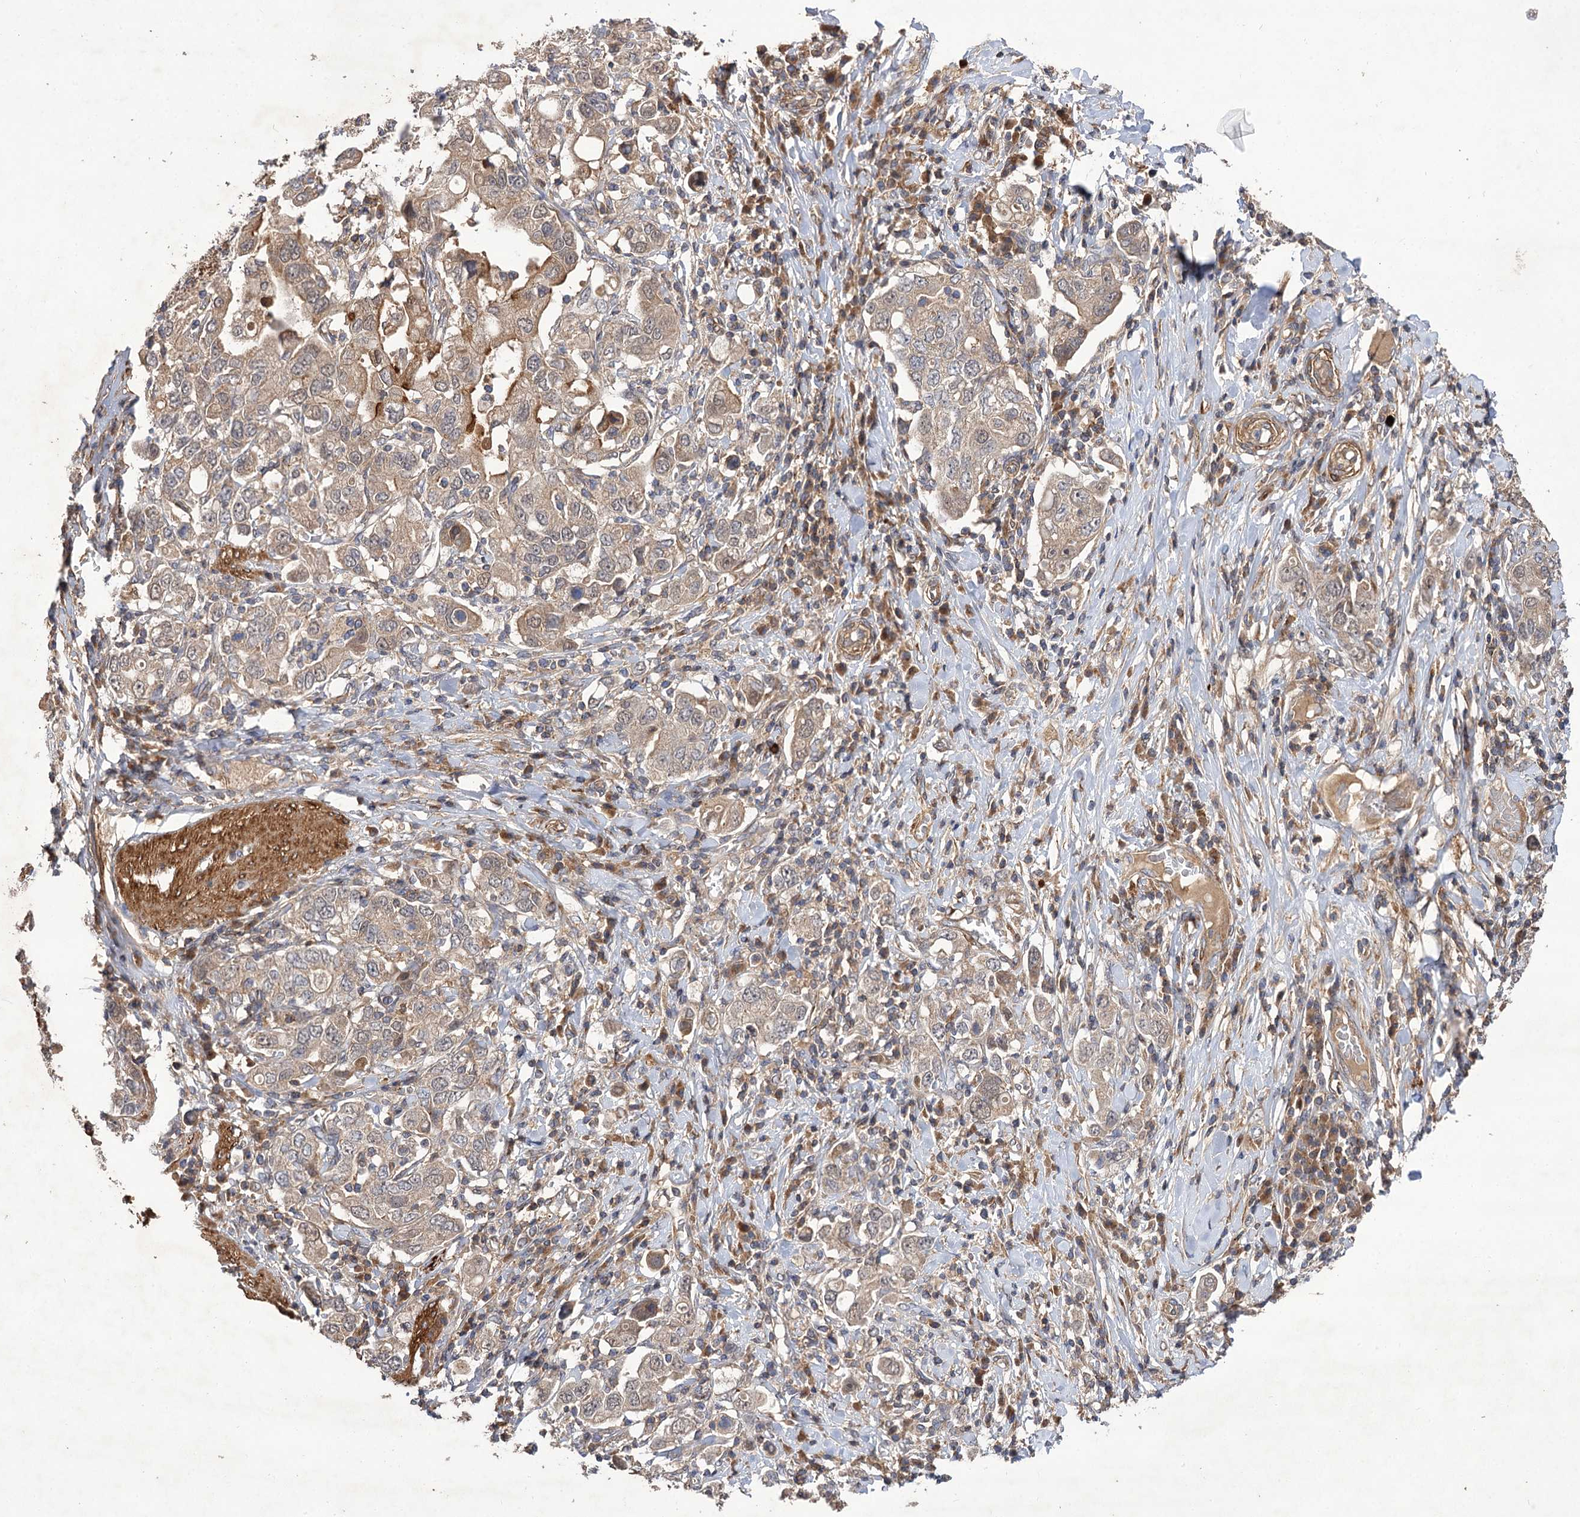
{"staining": {"intensity": "weak", "quantity": "25%-75%", "location": "cytoplasmic/membranous"}, "tissue": "stomach cancer", "cell_type": "Tumor cells", "image_type": "cancer", "snomed": [{"axis": "morphology", "description": "Adenocarcinoma, NOS"}, {"axis": "topography", "description": "Stomach, upper"}], "caption": "This is an image of IHC staining of stomach adenocarcinoma, which shows weak expression in the cytoplasmic/membranous of tumor cells.", "gene": "FBXW8", "patient": {"sex": "male", "age": 62}}